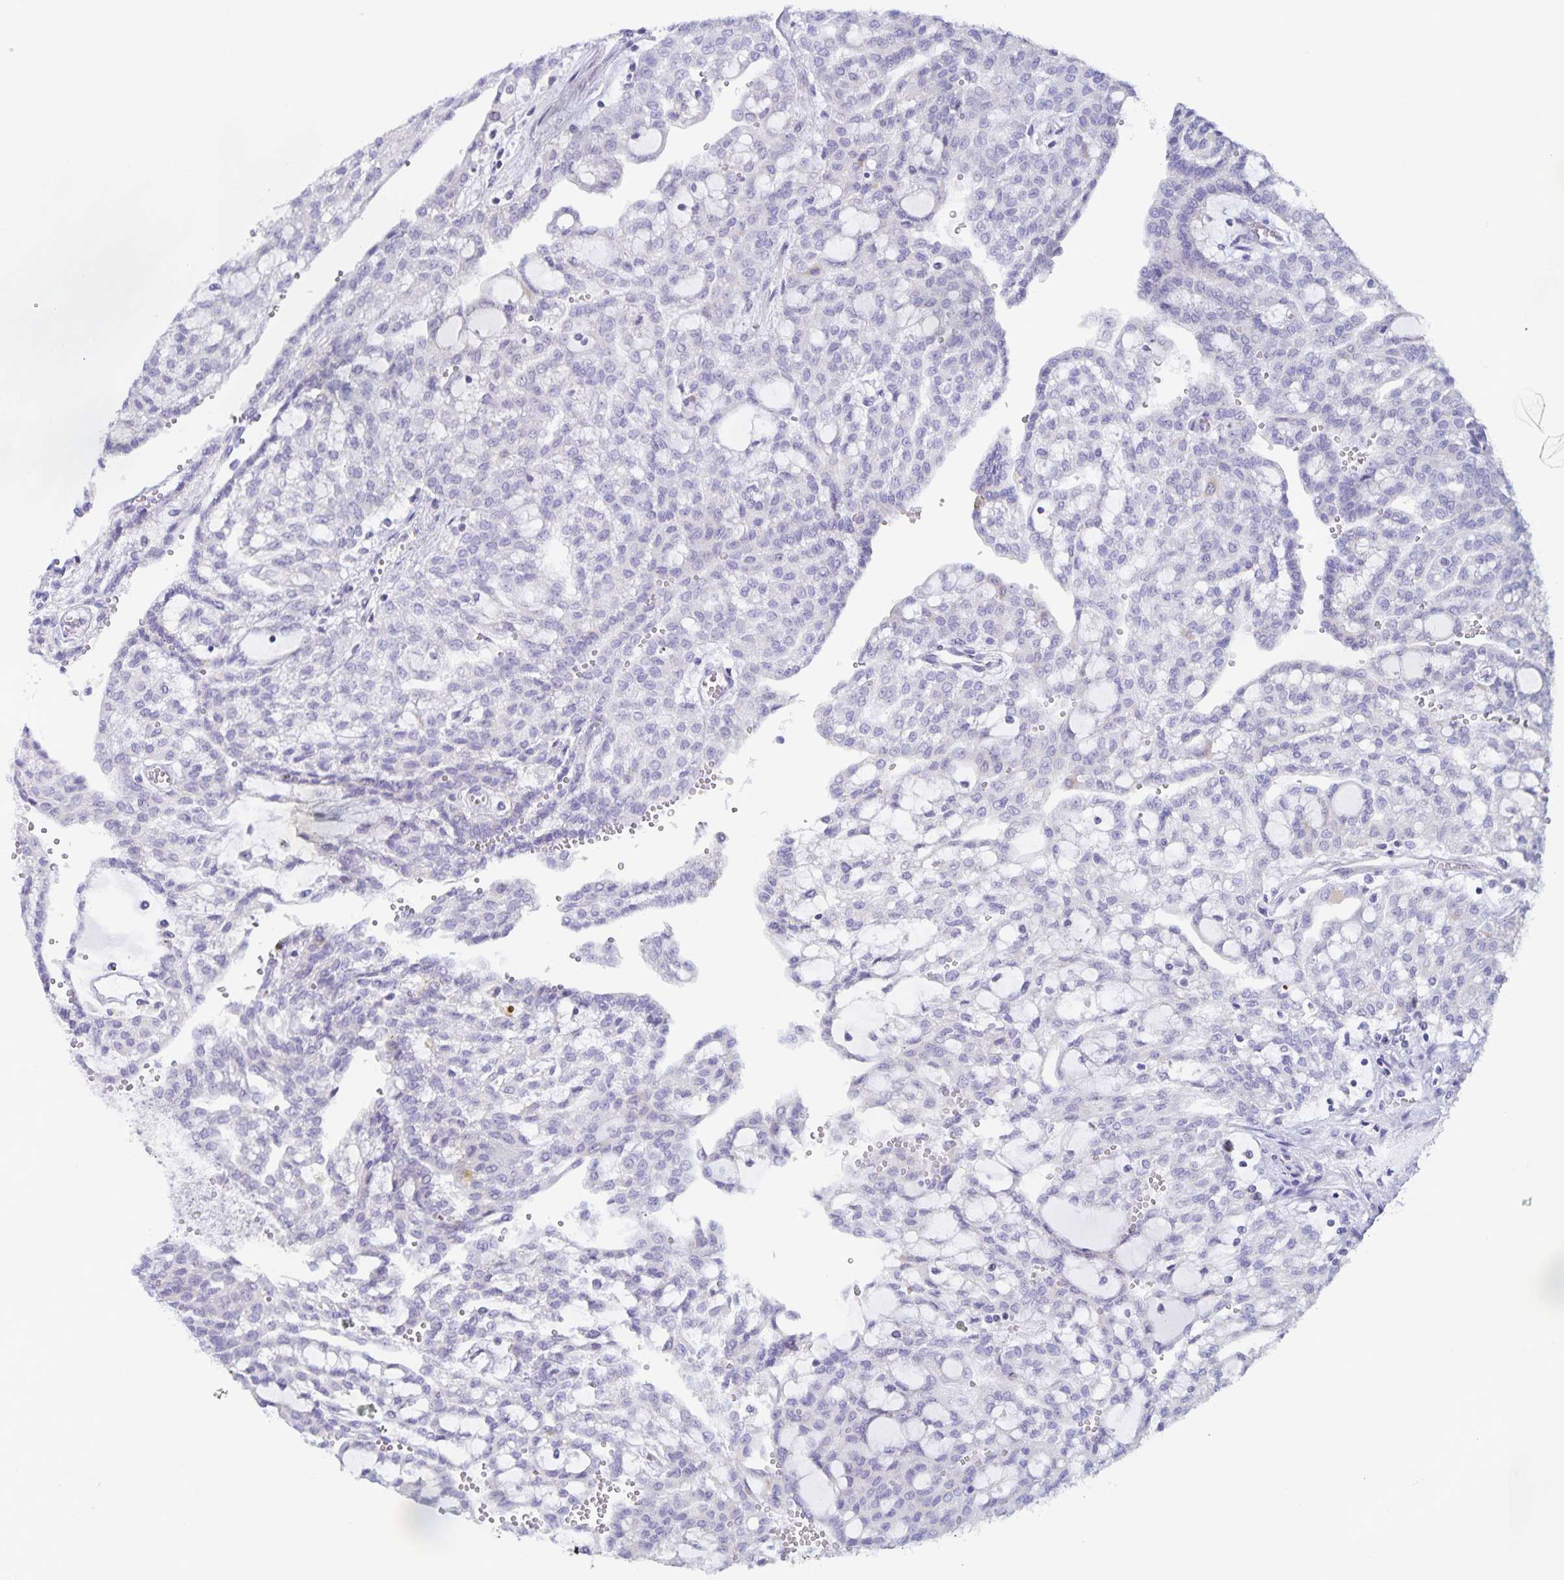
{"staining": {"intensity": "negative", "quantity": "none", "location": "none"}, "tissue": "renal cancer", "cell_type": "Tumor cells", "image_type": "cancer", "snomed": [{"axis": "morphology", "description": "Adenocarcinoma, NOS"}, {"axis": "topography", "description": "Kidney"}], "caption": "Renal cancer (adenocarcinoma) was stained to show a protein in brown. There is no significant expression in tumor cells.", "gene": "CENPH", "patient": {"sex": "male", "age": 63}}